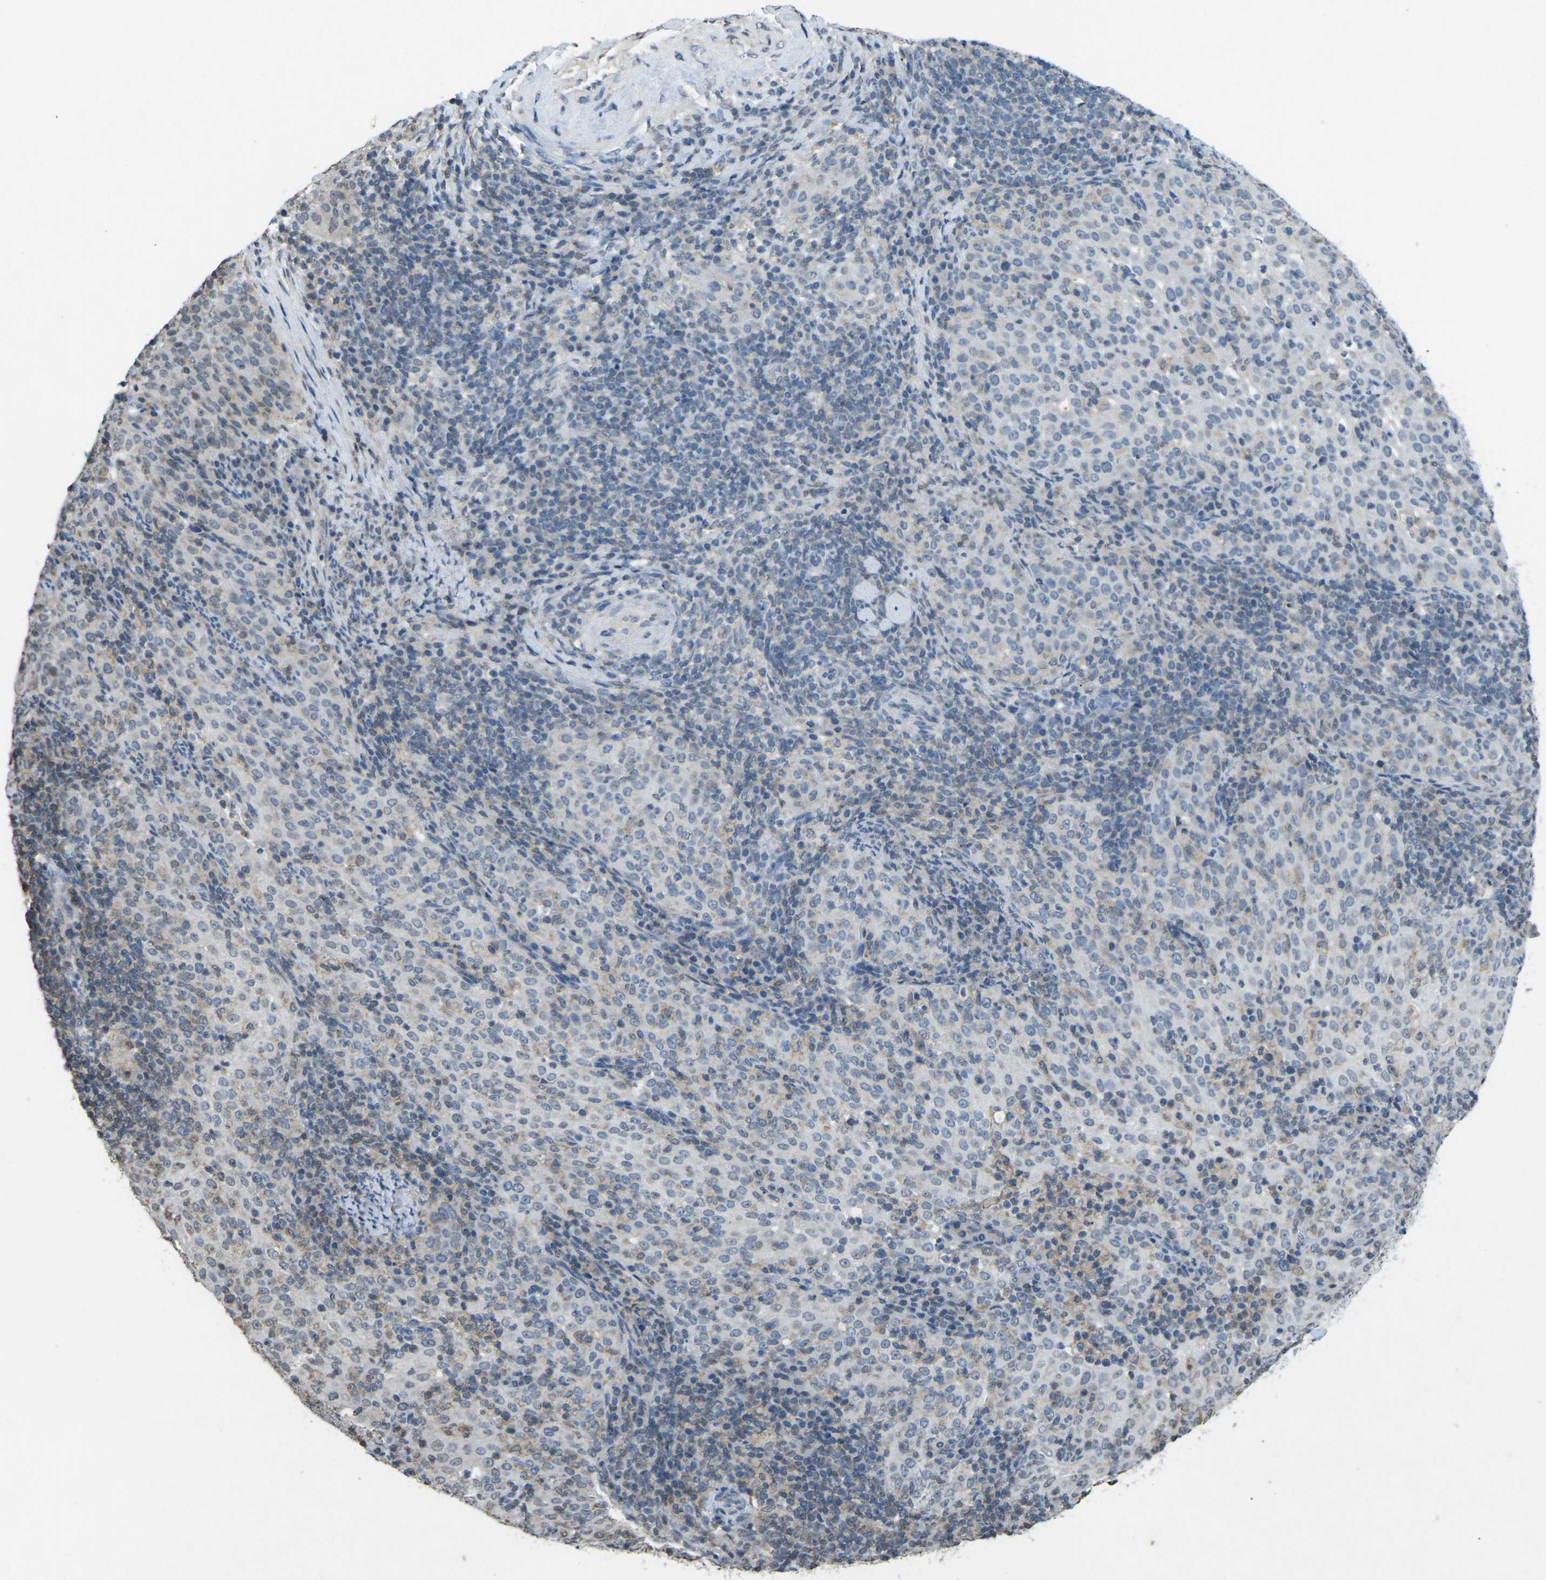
{"staining": {"intensity": "weak", "quantity": "25%-75%", "location": "cytoplasmic/membranous"}, "tissue": "cervical cancer", "cell_type": "Tumor cells", "image_type": "cancer", "snomed": [{"axis": "morphology", "description": "Squamous cell carcinoma, NOS"}, {"axis": "topography", "description": "Cervix"}], "caption": "Immunohistochemical staining of human cervical squamous cell carcinoma reveals weak cytoplasmic/membranous protein positivity in approximately 25%-75% of tumor cells. The staining was performed using DAB (3,3'-diaminobenzidine), with brown indicating positive protein expression. Nuclei are stained blue with hematoxylin.", "gene": "TFR2", "patient": {"sex": "female", "age": 51}}